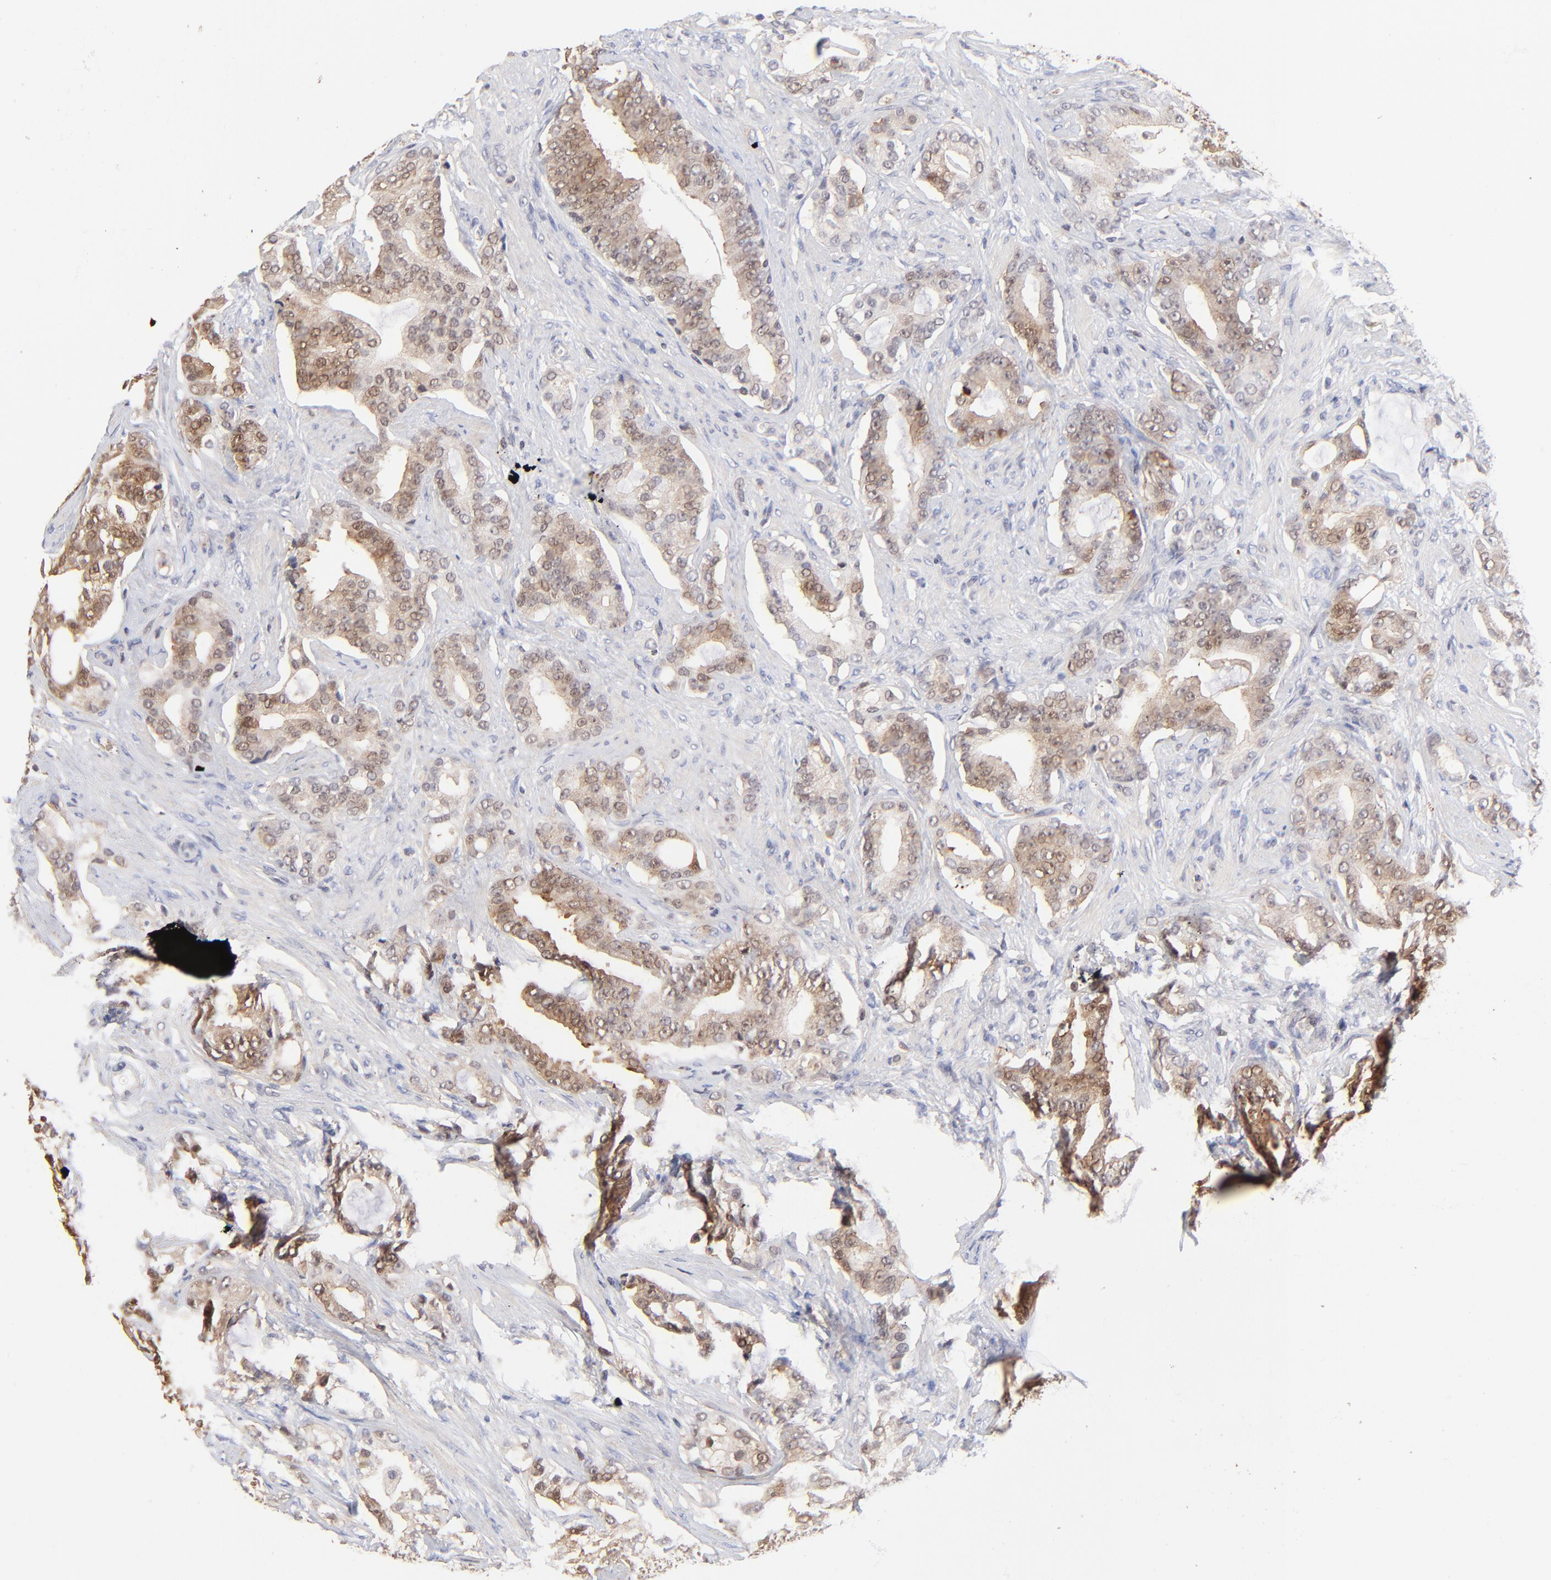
{"staining": {"intensity": "moderate", "quantity": "25%-75%", "location": "cytoplasmic/membranous,nuclear"}, "tissue": "prostate cancer", "cell_type": "Tumor cells", "image_type": "cancer", "snomed": [{"axis": "morphology", "description": "Adenocarcinoma, Low grade"}, {"axis": "topography", "description": "Prostate"}], "caption": "A brown stain shows moderate cytoplasmic/membranous and nuclear staining of a protein in prostate cancer tumor cells.", "gene": "DCTPP1", "patient": {"sex": "male", "age": 58}}